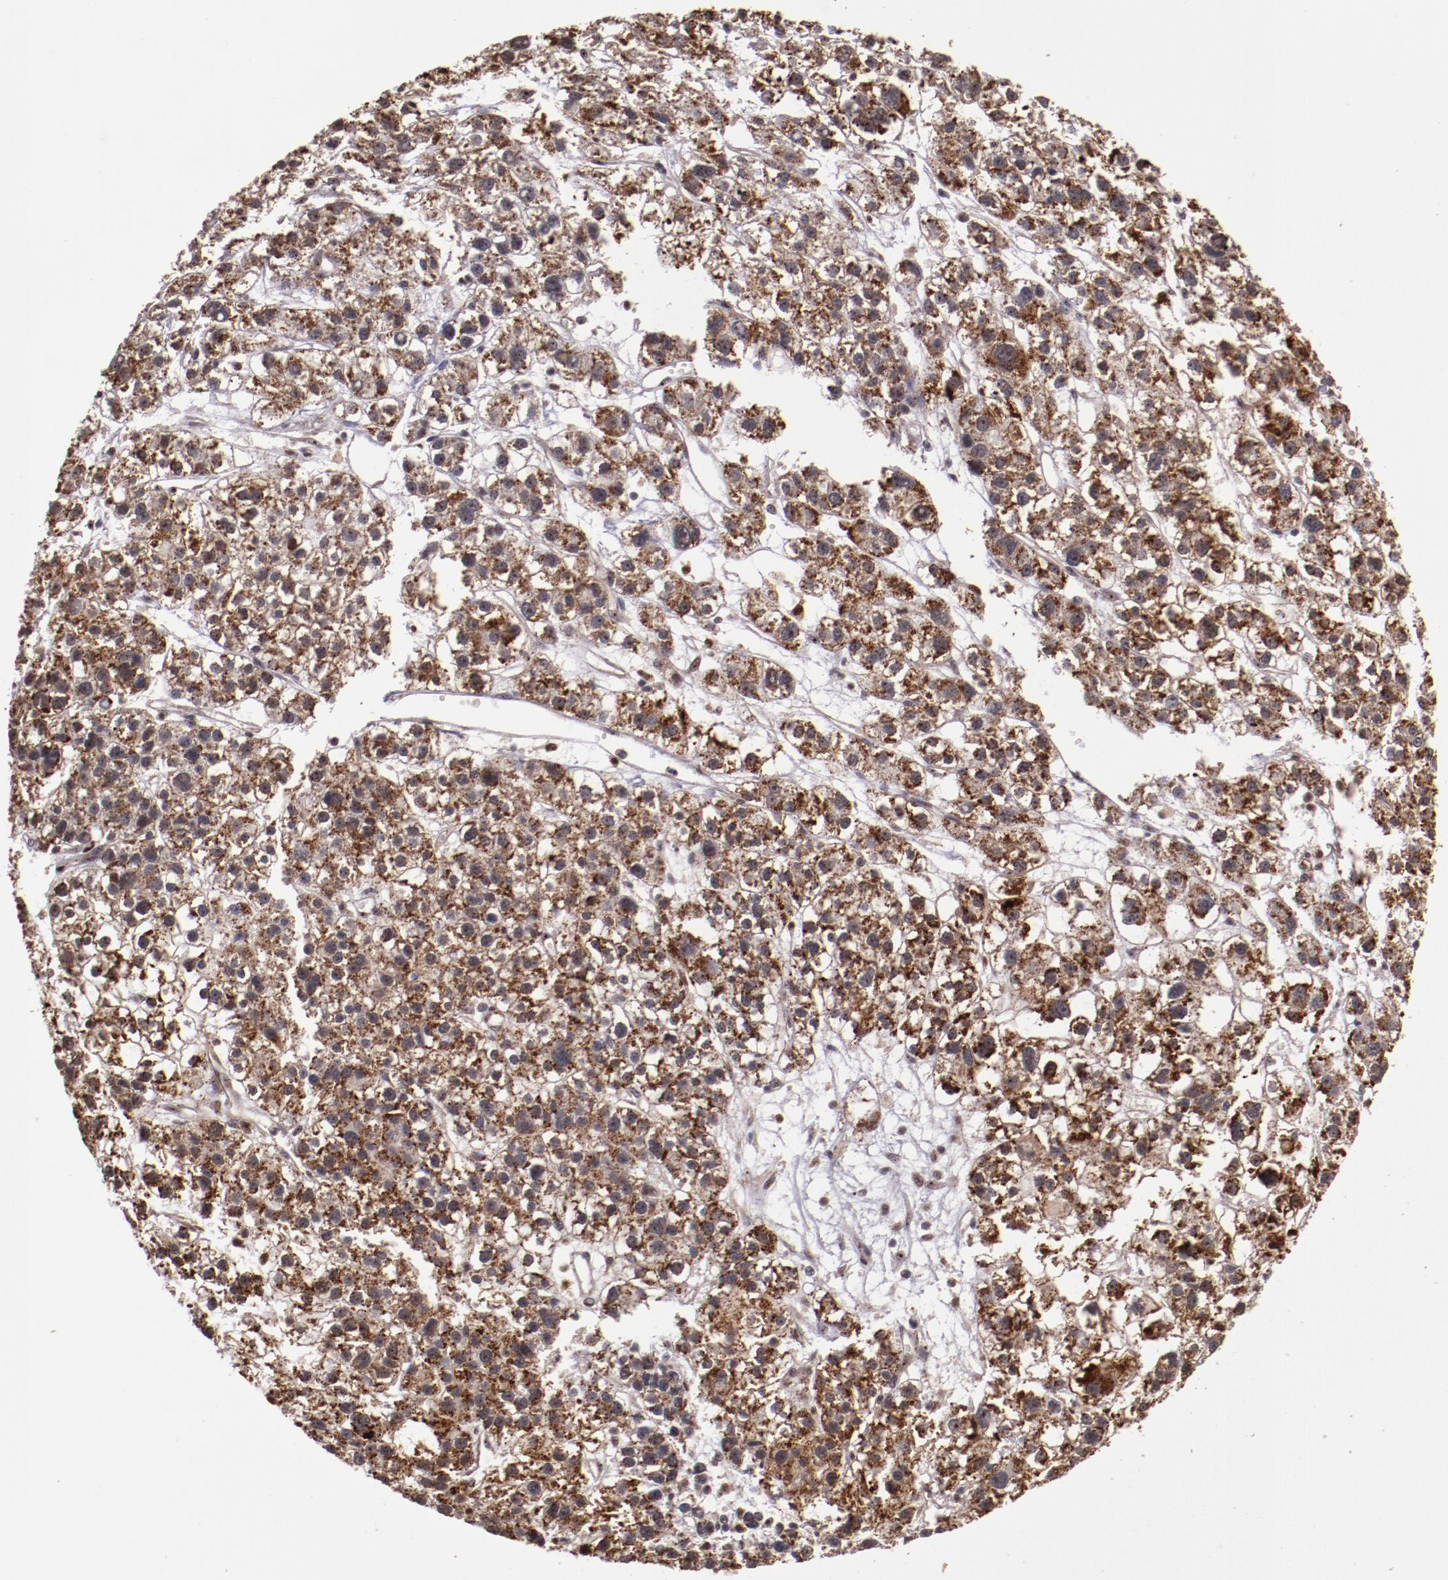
{"staining": {"intensity": "moderate", "quantity": ">75%", "location": "cytoplasmic/membranous"}, "tissue": "liver cancer", "cell_type": "Tumor cells", "image_type": "cancer", "snomed": [{"axis": "morphology", "description": "Carcinoma, Hepatocellular, NOS"}, {"axis": "topography", "description": "Liver"}], "caption": "Immunohistochemistry (IHC) (DAB (3,3'-diaminobenzidine)) staining of liver cancer (hepatocellular carcinoma) displays moderate cytoplasmic/membranous protein expression in about >75% of tumor cells.", "gene": "CECR2", "patient": {"sex": "female", "age": 85}}